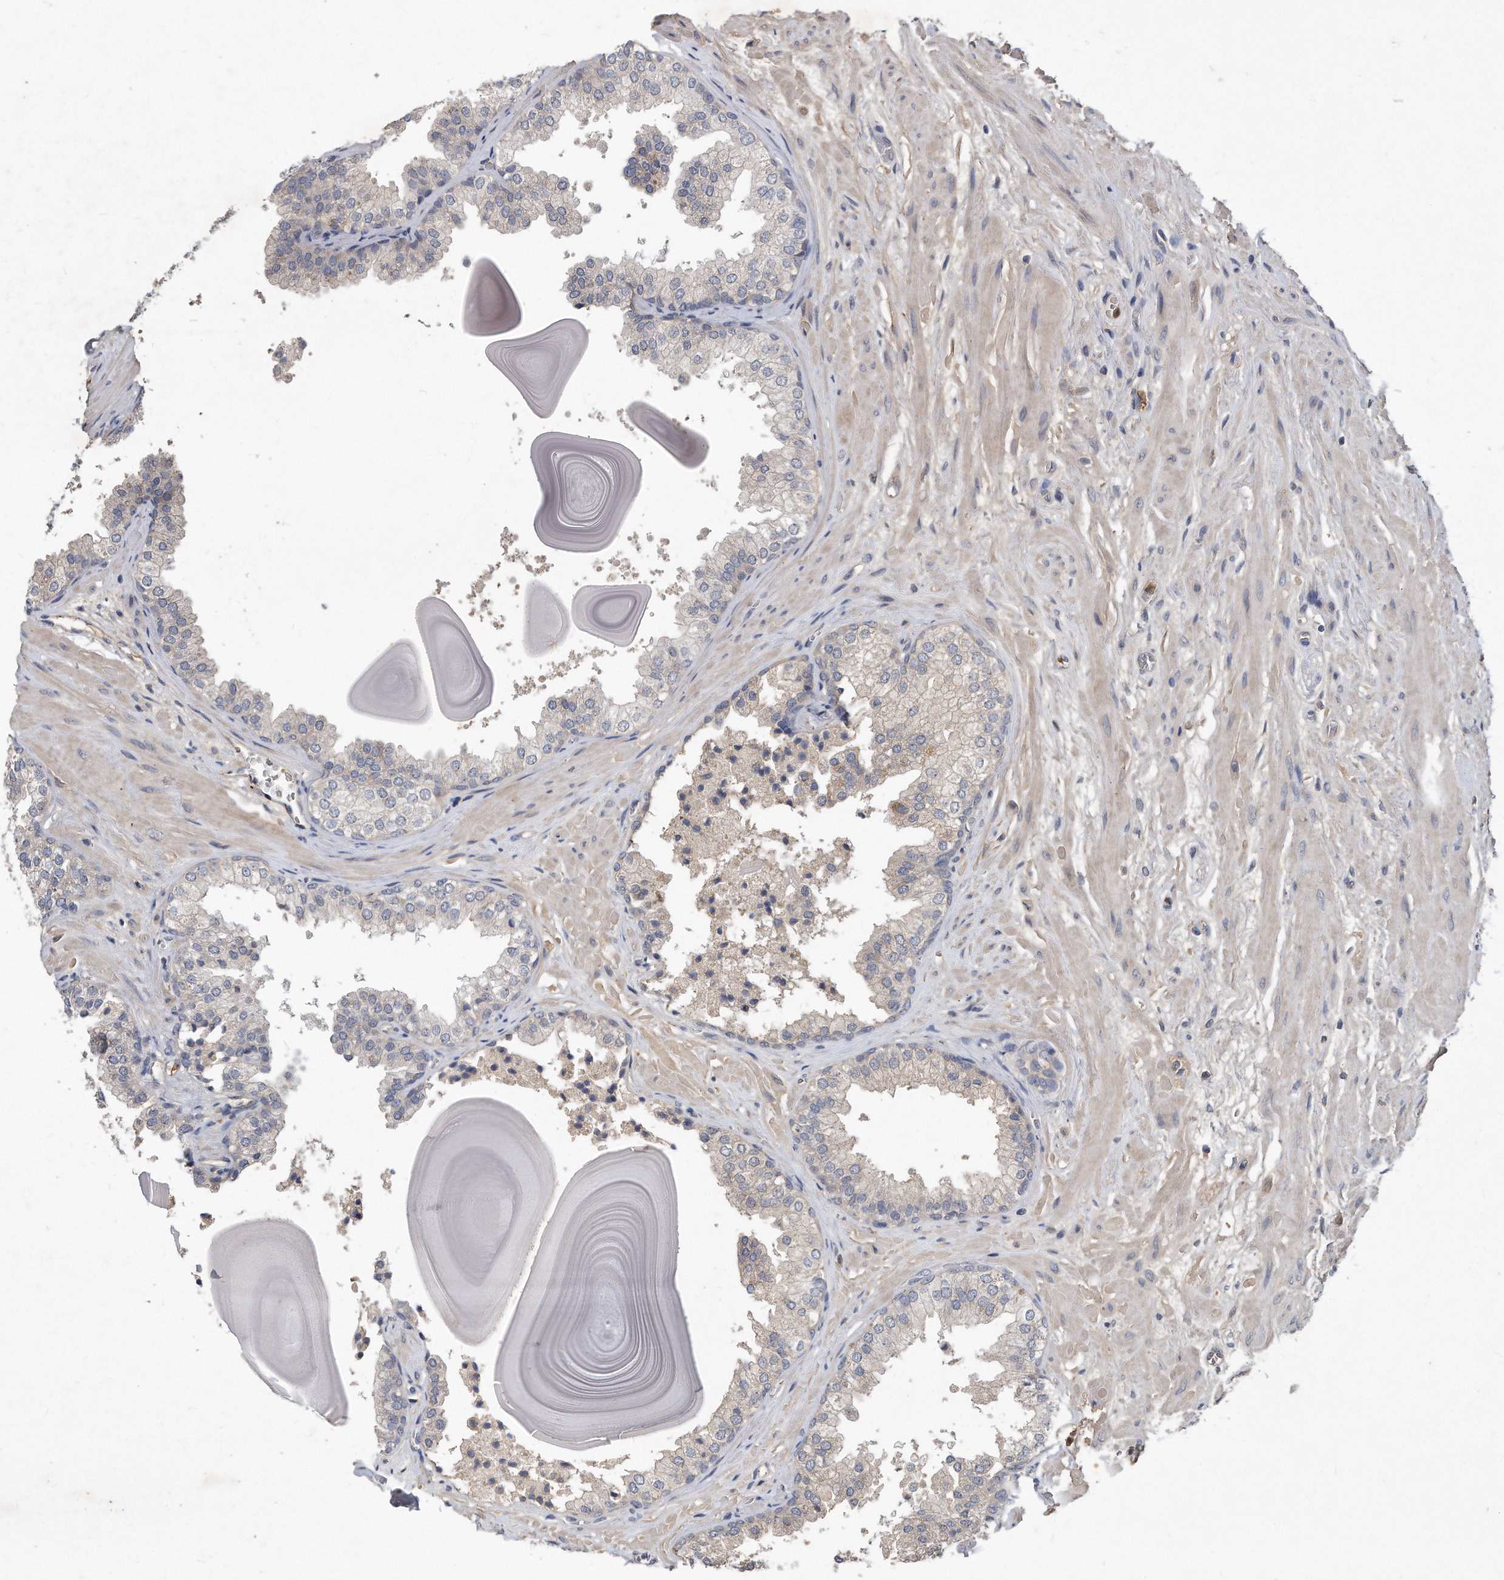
{"staining": {"intensity": "weak", "quantity": "<25%", "location": "cytoplasmic/membranous"}, "tissue": "prostate", "cell_type": "Glandular cells", "image_type": "normal", "snomed": [{"axis": "morphology", "description": "Normal tissue, NOS"}, {"axis": "topography", "description": "Prostate"}], "caption": "Protein analysis of benign prostate demonstrates no significant positivity in glandular cells.", "gene": "HOMER3", "patient": {"sex": "male", "age": 48}}